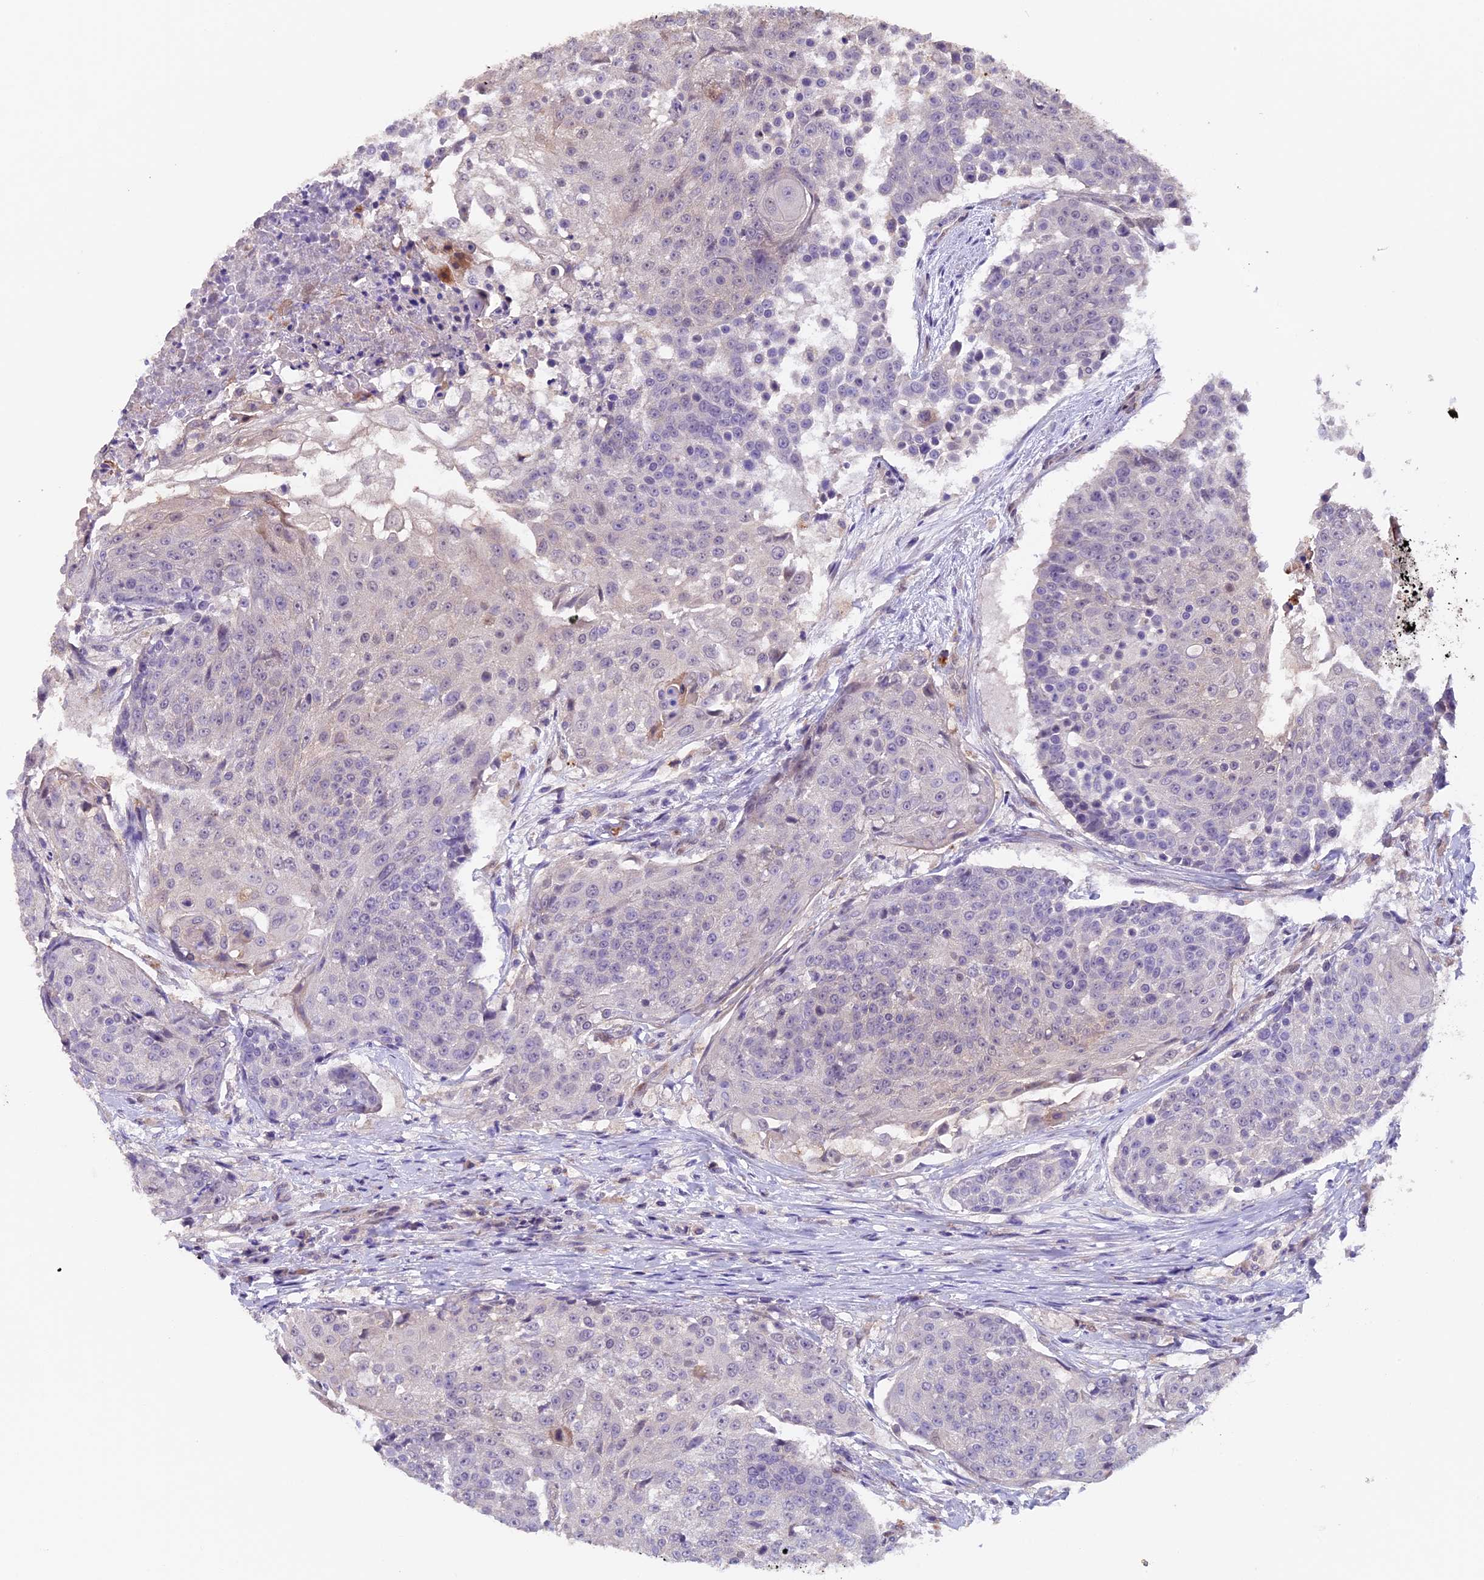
{"staining": {"intensity": "negative", "quantity": "none", "location": "none"}, "tissue": "urothelial cancer", "cell_type": "Tumor cells", "image_type": "cancer", "snomed": [{"axis": "morphology", "description": "Urothelial carcinoma, High grade"}, {"axis": "topography", "description": "Urinary bladder"}], "caption": "DAB immunohistochemical staining of human urothelial carcinoma (high-grade) shows no significant staining in tumor cells. (Stains: DAB IHC with hematoxylin counter stain, Microscopy: brightfield microscopy at high magnification).", "gene": "NCK2", "patient": {"sex": "female", "age": 63}}